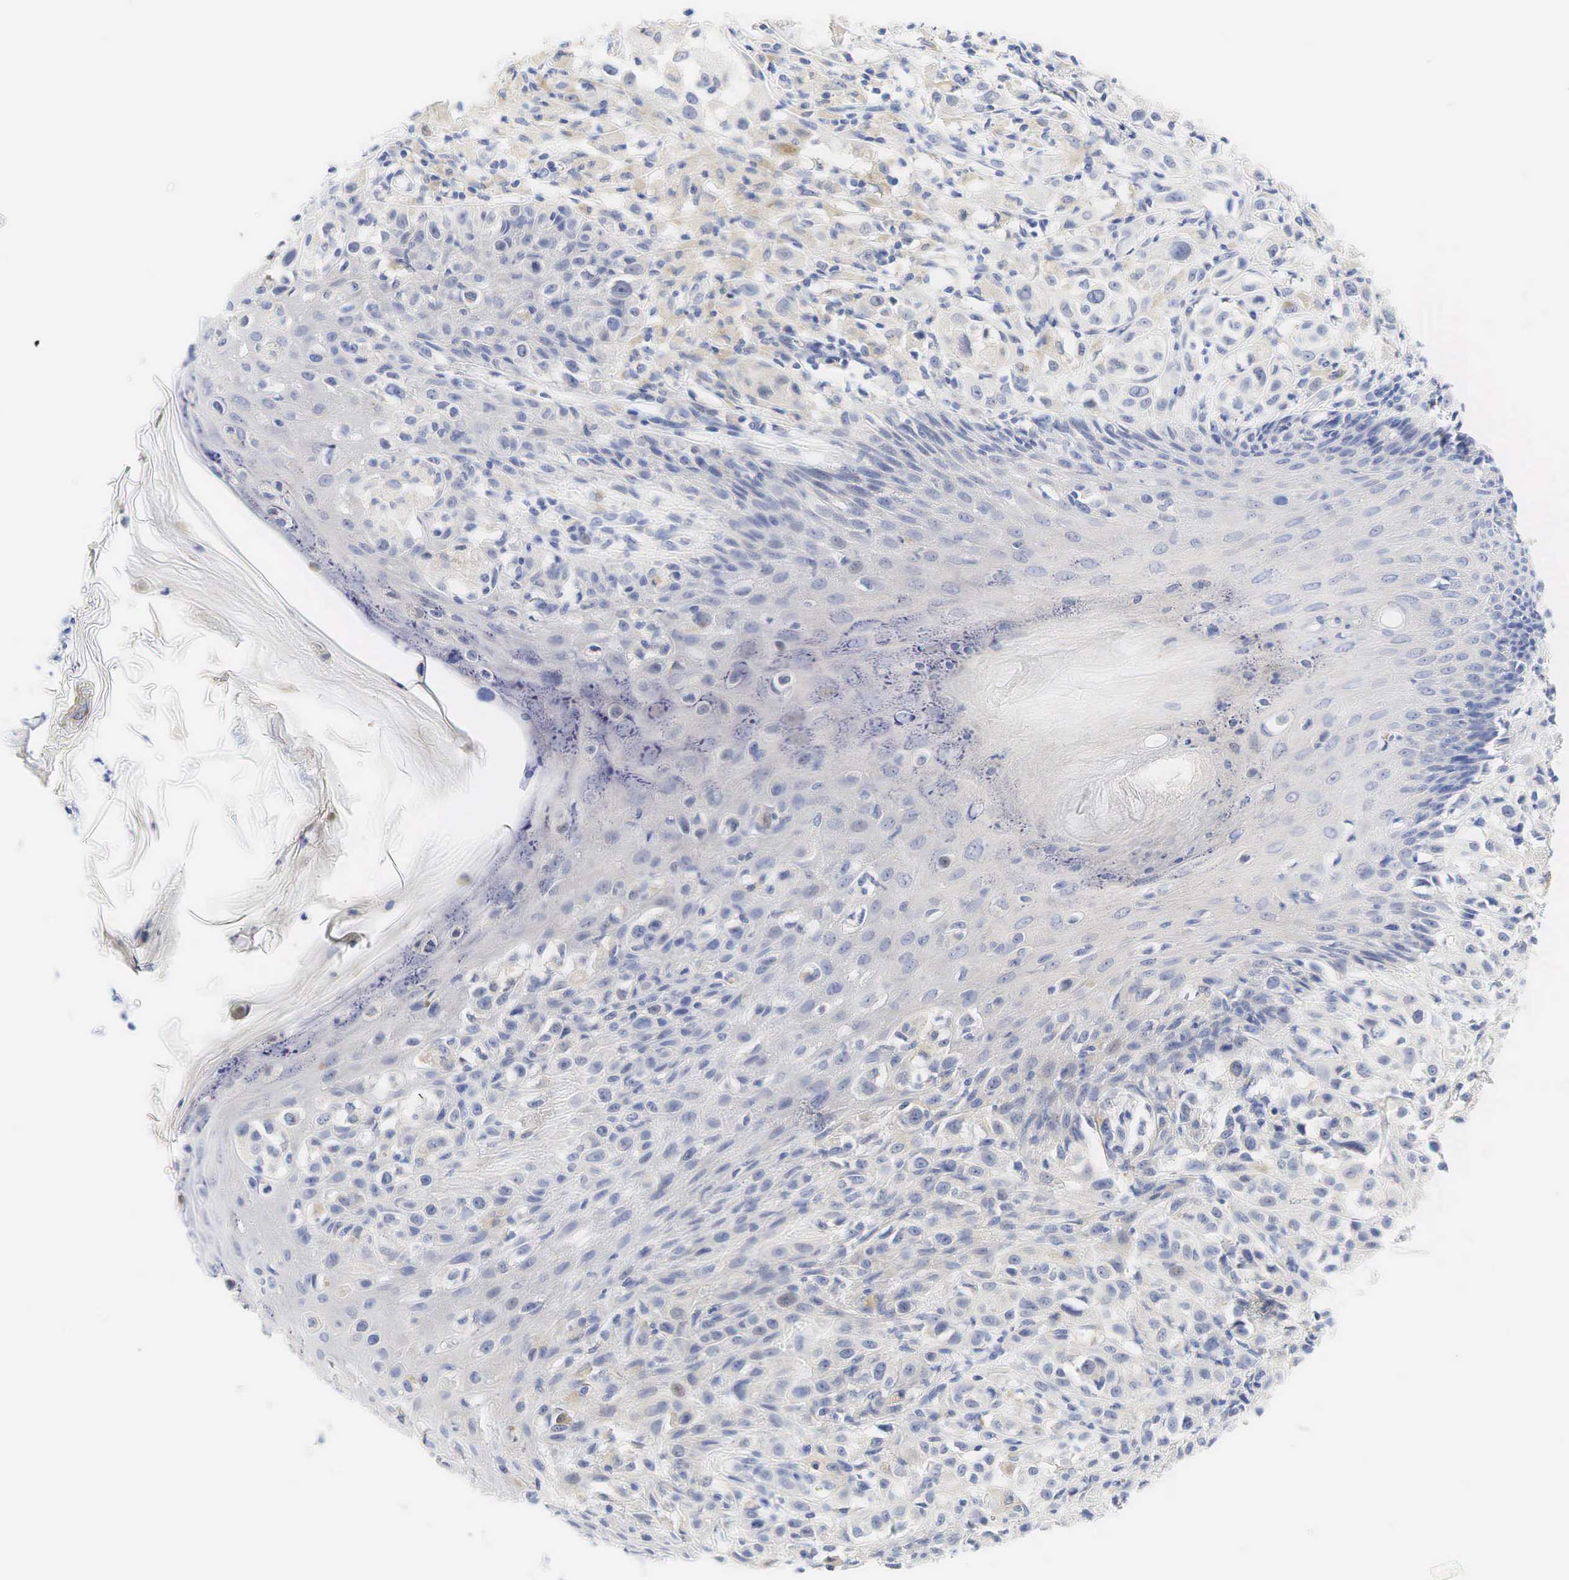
{"staining": {"intensity": "weak", "quantity": "25%-75%", "location": "cytoplasmic/membranous"}, "tissue": "melanoma", "cell_type": "Tumor cells", "image_type": "cancer", "snomed": [{"axis": "morphology", "description": "Malignant melanoma, NOS"}, {"axis": "topography", "description": "Skin"}], "caption": "The immunohistochemical stain shows weak cytoplasmic/membranous positivity in tumor cells of melanoma tissue. (DAB (3,3'-diaminobenzidine) IHC with brightfield microscopy, high magnification).", "gene": "AR", "patient": {"sex": "male", "age": 54}}